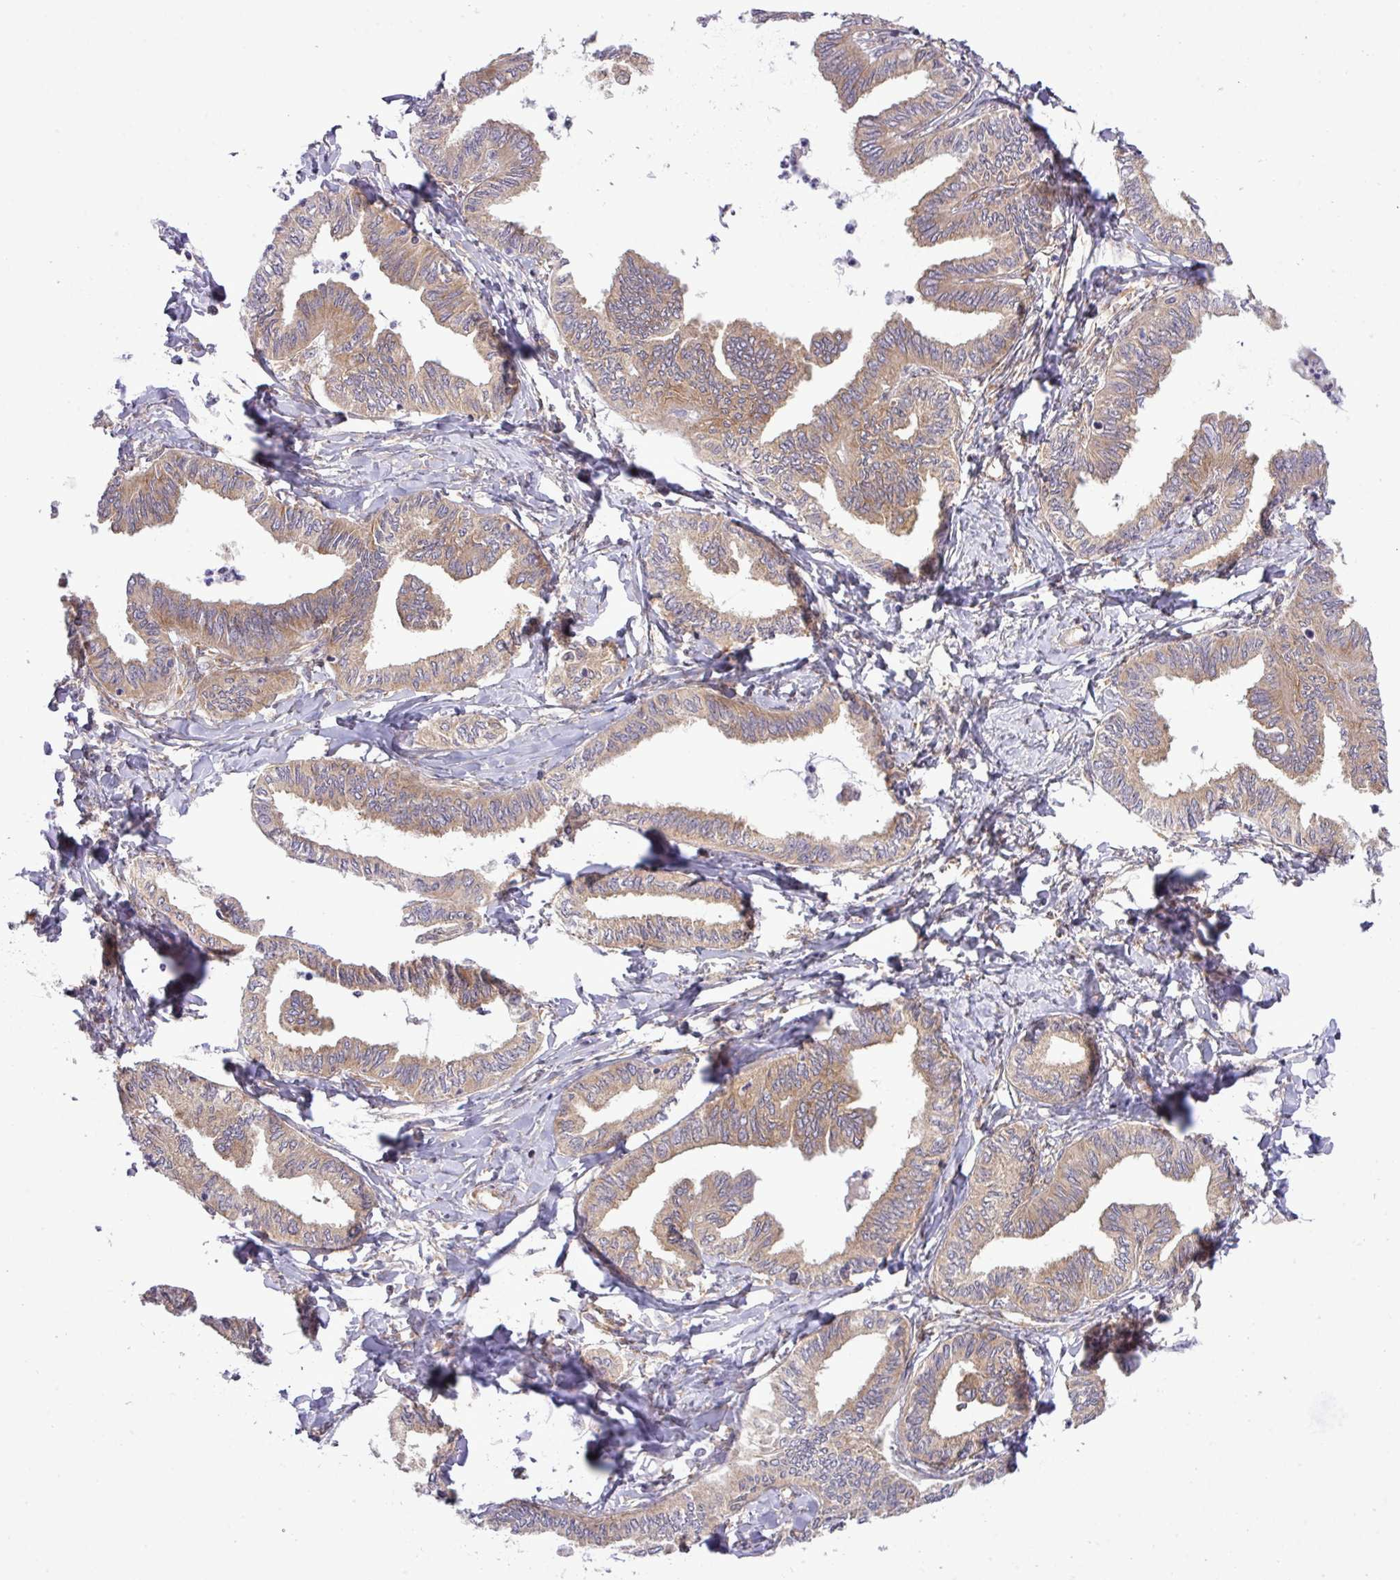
{"staining": {"intensity": "weak", "quantity": "25%-75%", "location": "cytoplasmic/membranous"}, "tissue": "ovarian cancer", "cell_type": "Tumor cells", "image_type": "cancer", "snomed": [{"axis": "morphology", "description": "Carcinoma, endometroid"}, {"axis": "topography", "description": "Ovary"}], "caption": "Protein staining of ovarian endometroid carcinoma tissue shows weak cytoplasmic/membranous expression in approximately 25%-75% of tumor cells.", "gene": "FAM222B", "patient": {"sex": "female", "age": 70}}